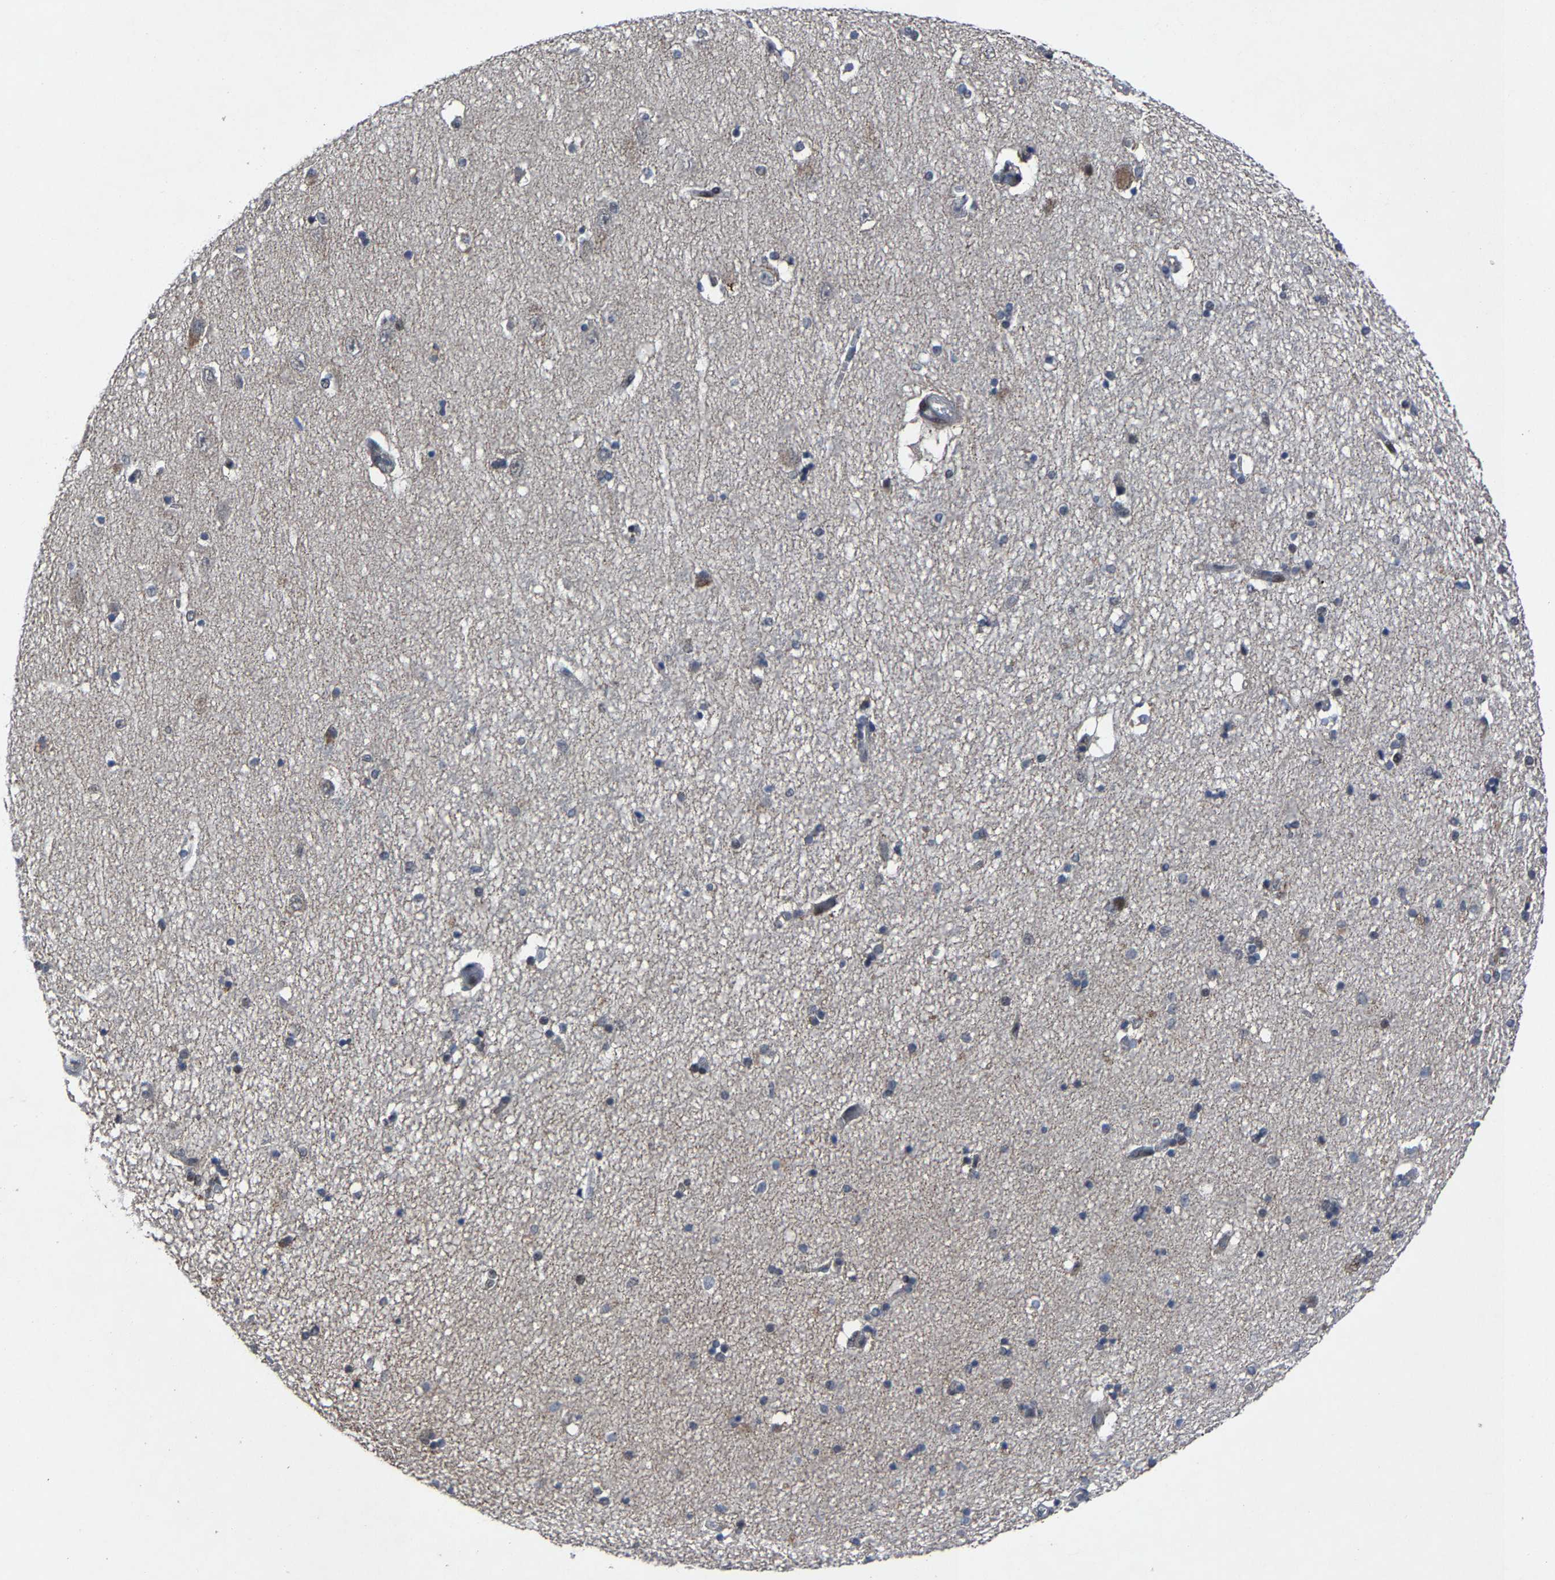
{"staining": {"intensity": "moderate", "quantity": "<25%", "location": "nuclear"}, "tissue": "hippocampus", "cell_type": "Glial cells", "image_type": "normal", "snomed": [{"axis": "morphology", "description": "Normal tissue, NOS"}, {"axis": "topography", "description": "Hippocampus"}], "caption": "The immunohistochemical stain labels moderate nuclear expression in glial cells of unremarkable hippocampus. The staining was performed using DAB (3,3'-diaminobenzidine) to visualize the protein expression in brown, while the nuclei were stained in blue with hematoxylin (Magnification: 20x).", "gene": "LSM8", "patient": {"sex": "female", "age": 54}}